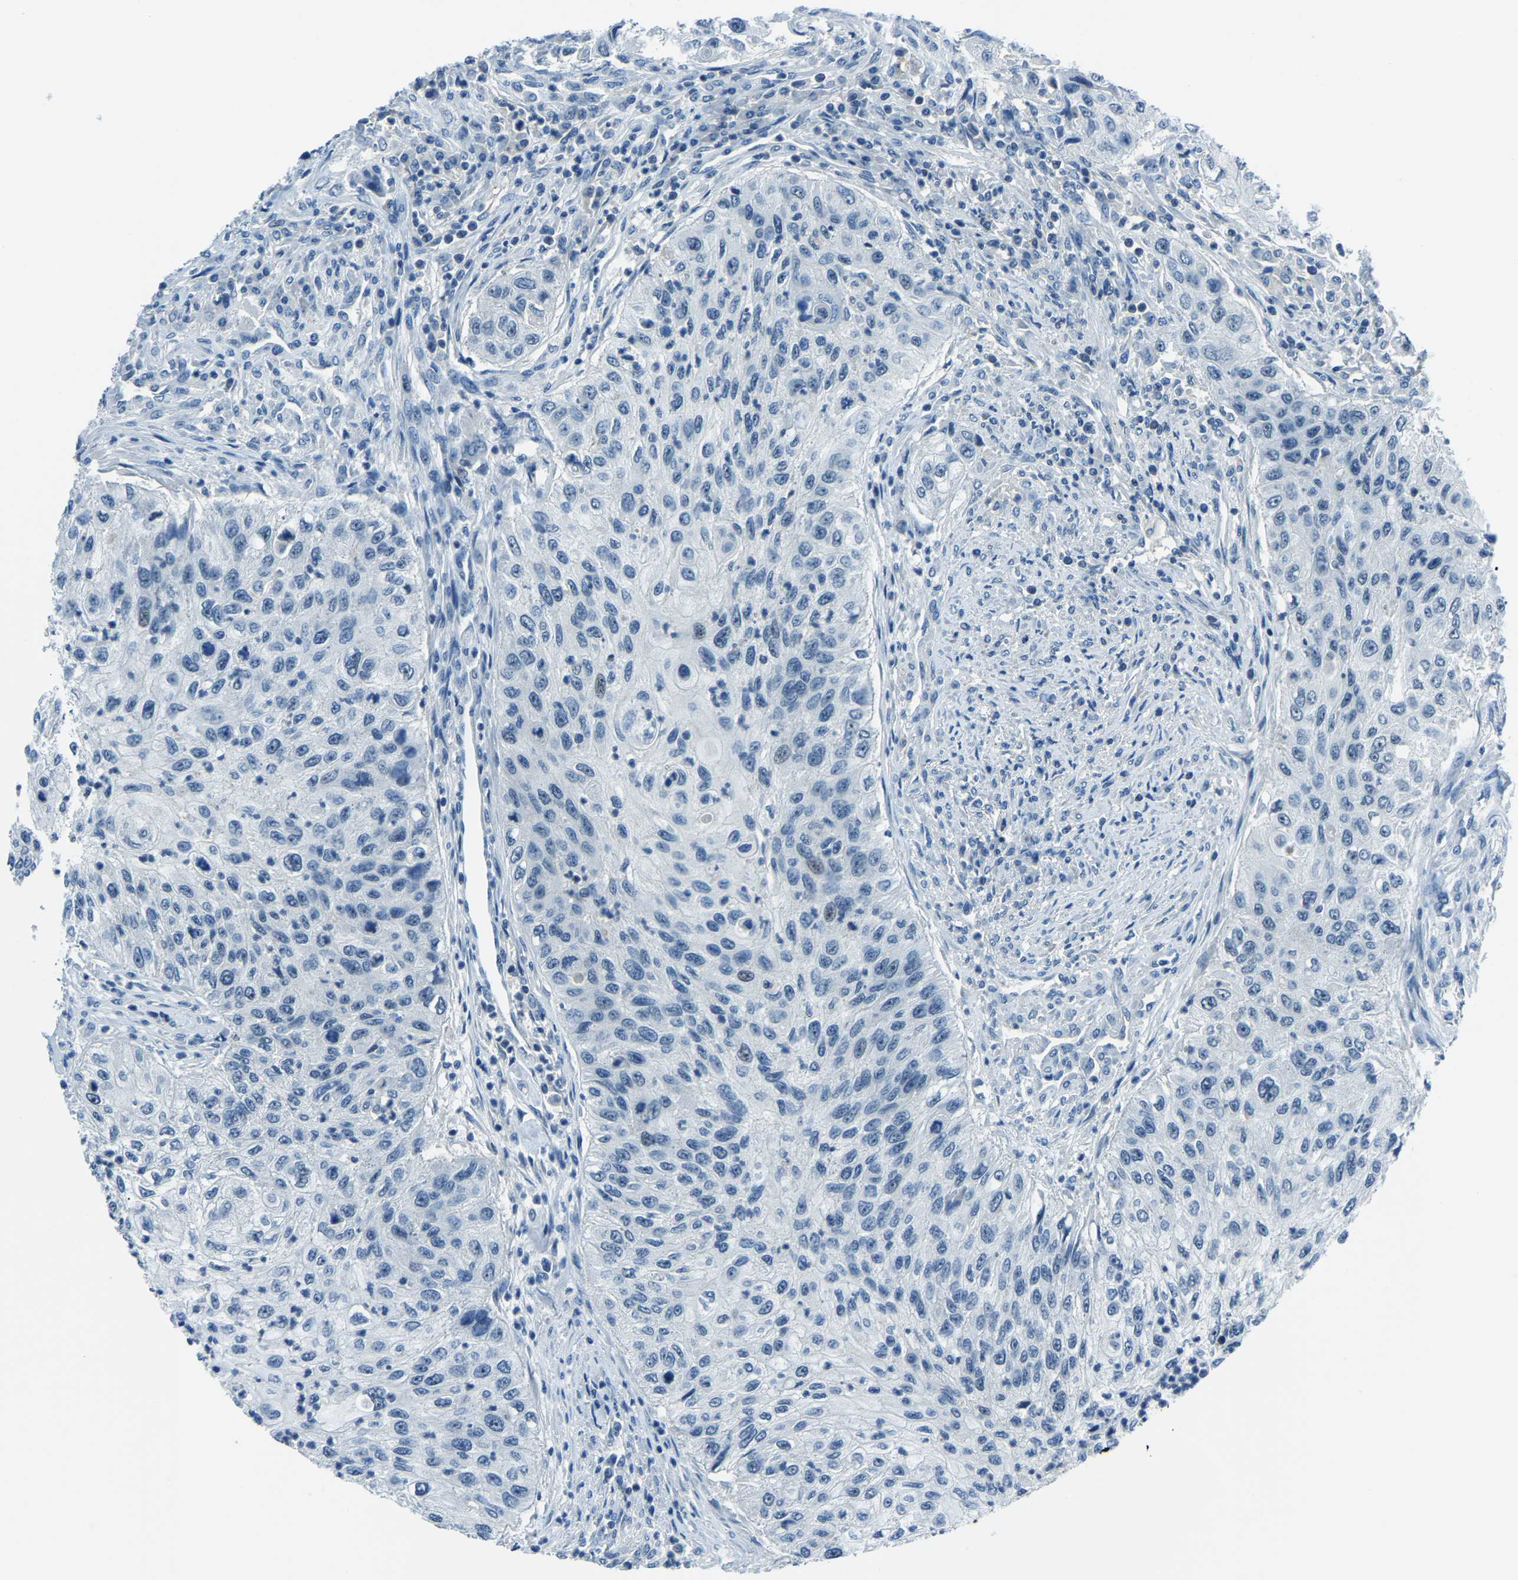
{"staining": {"intensity": "negative", "quantity": "none", "location": "none"}, "tissue": "urothelial cancer", "cell_type": "Tumor cells", "image_type": "cancer", "snomed": [{"axis": "morphology", "description": "Urothelial carcinoma, High grade"}, {"axis": "topography", "description": "Urinary bladder"}], "caption": "Urothelial cancer was stained to show a protein in brown. There is no significant expression in tumor cells.", "gene": "RRP1", "patient": {"sex": "female", "age": 60}}